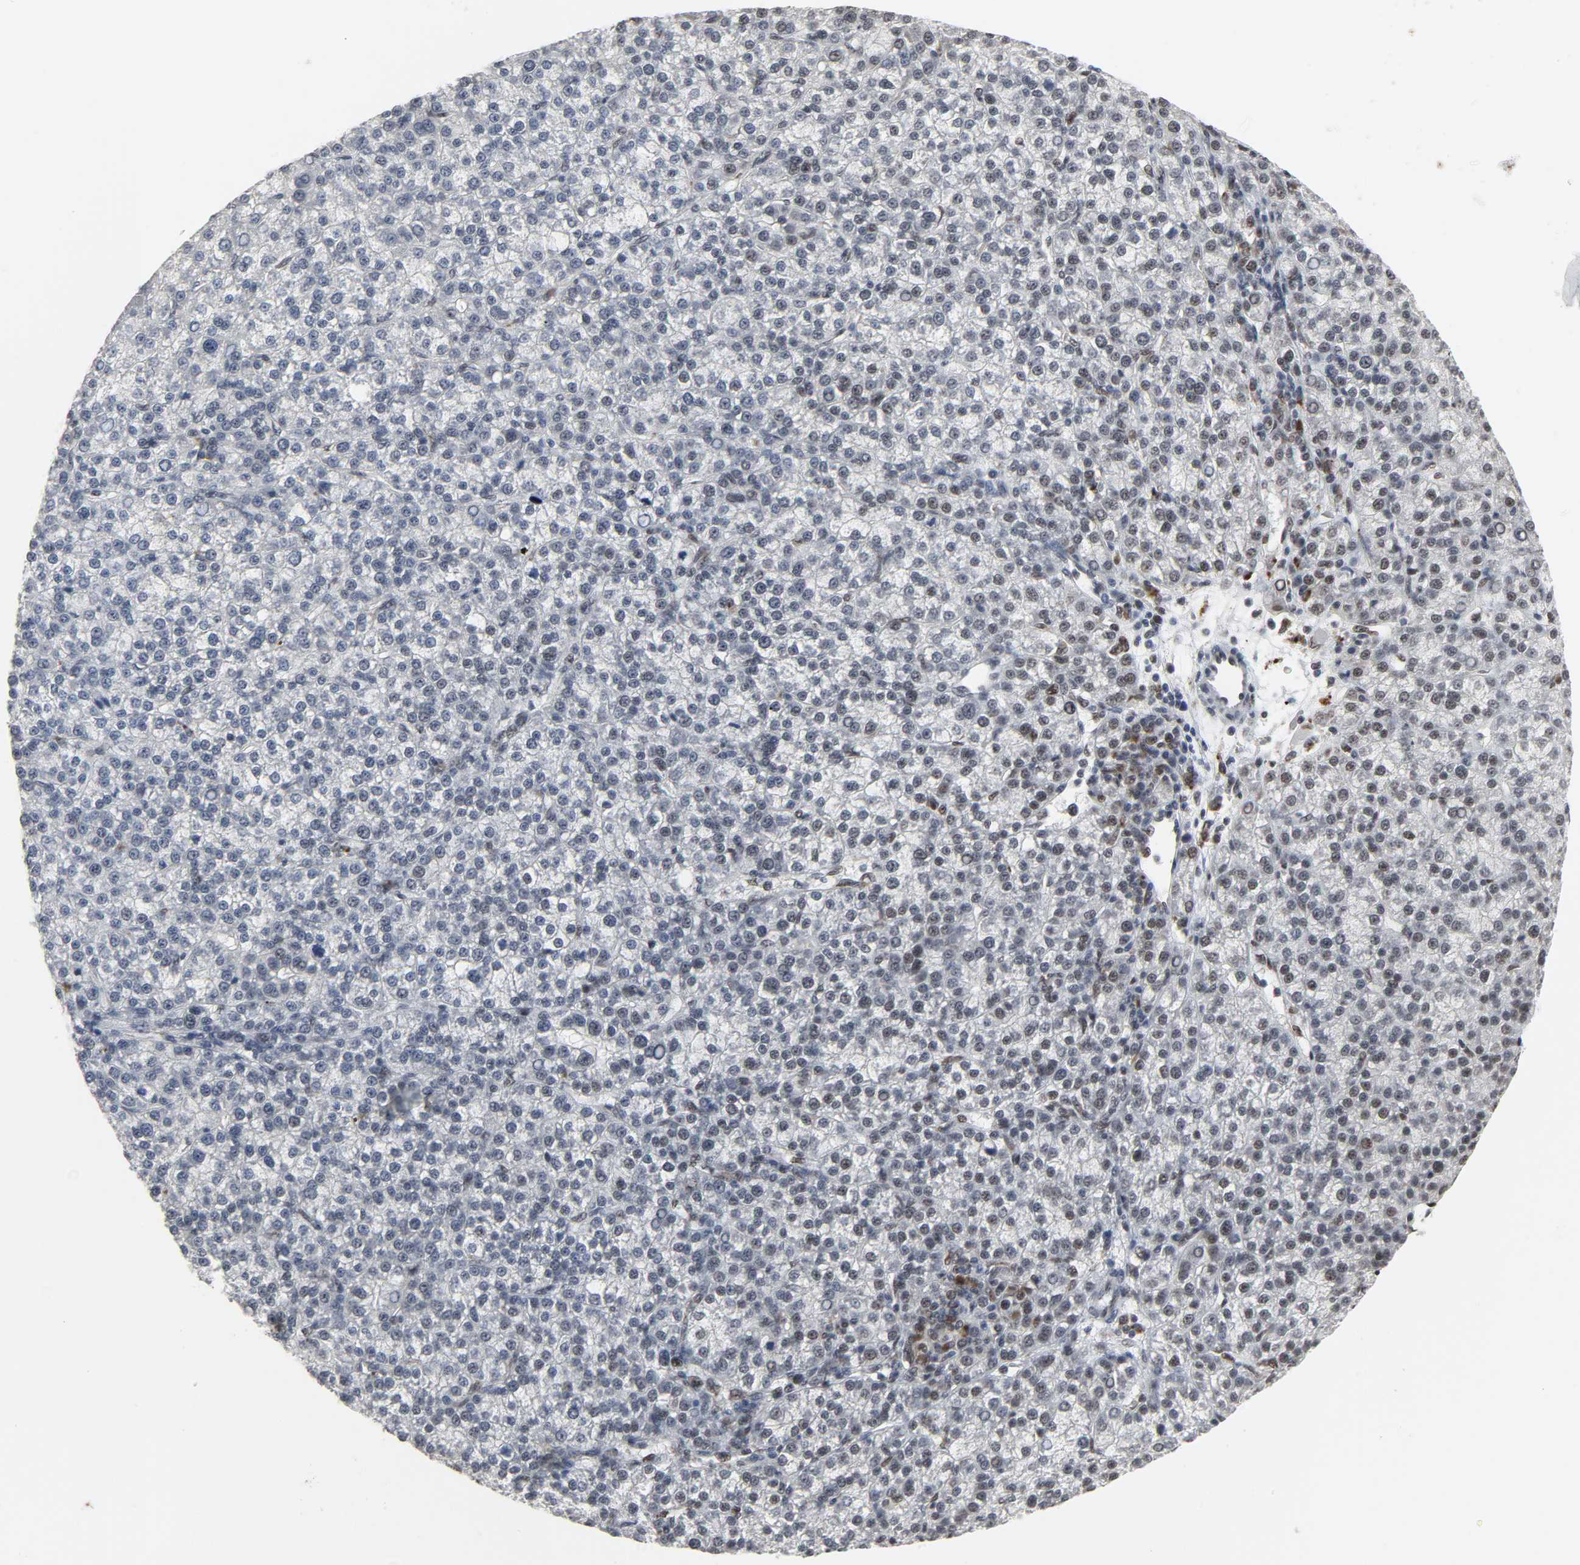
{"staining": {"intensity": "weak", "quantity": "<25%", "location": "nuclear"}, "tissue": "liver cancer", "cell_type": "Tumor cells", "image_type": "cancer", "snomed": [{"axis": "morphology", "description": "Carcinoma, Hepatocellular, NOS"}, {"axis": "topography", "description": "Liver"}], "caption": "DAB (3,3'-diaminobenzidine) immunohistochemical staining of liver cancer shows no significant staining in tumor cells.", "gene": "DAZAP1", "patient": {"sex": "female", "age": 58}}